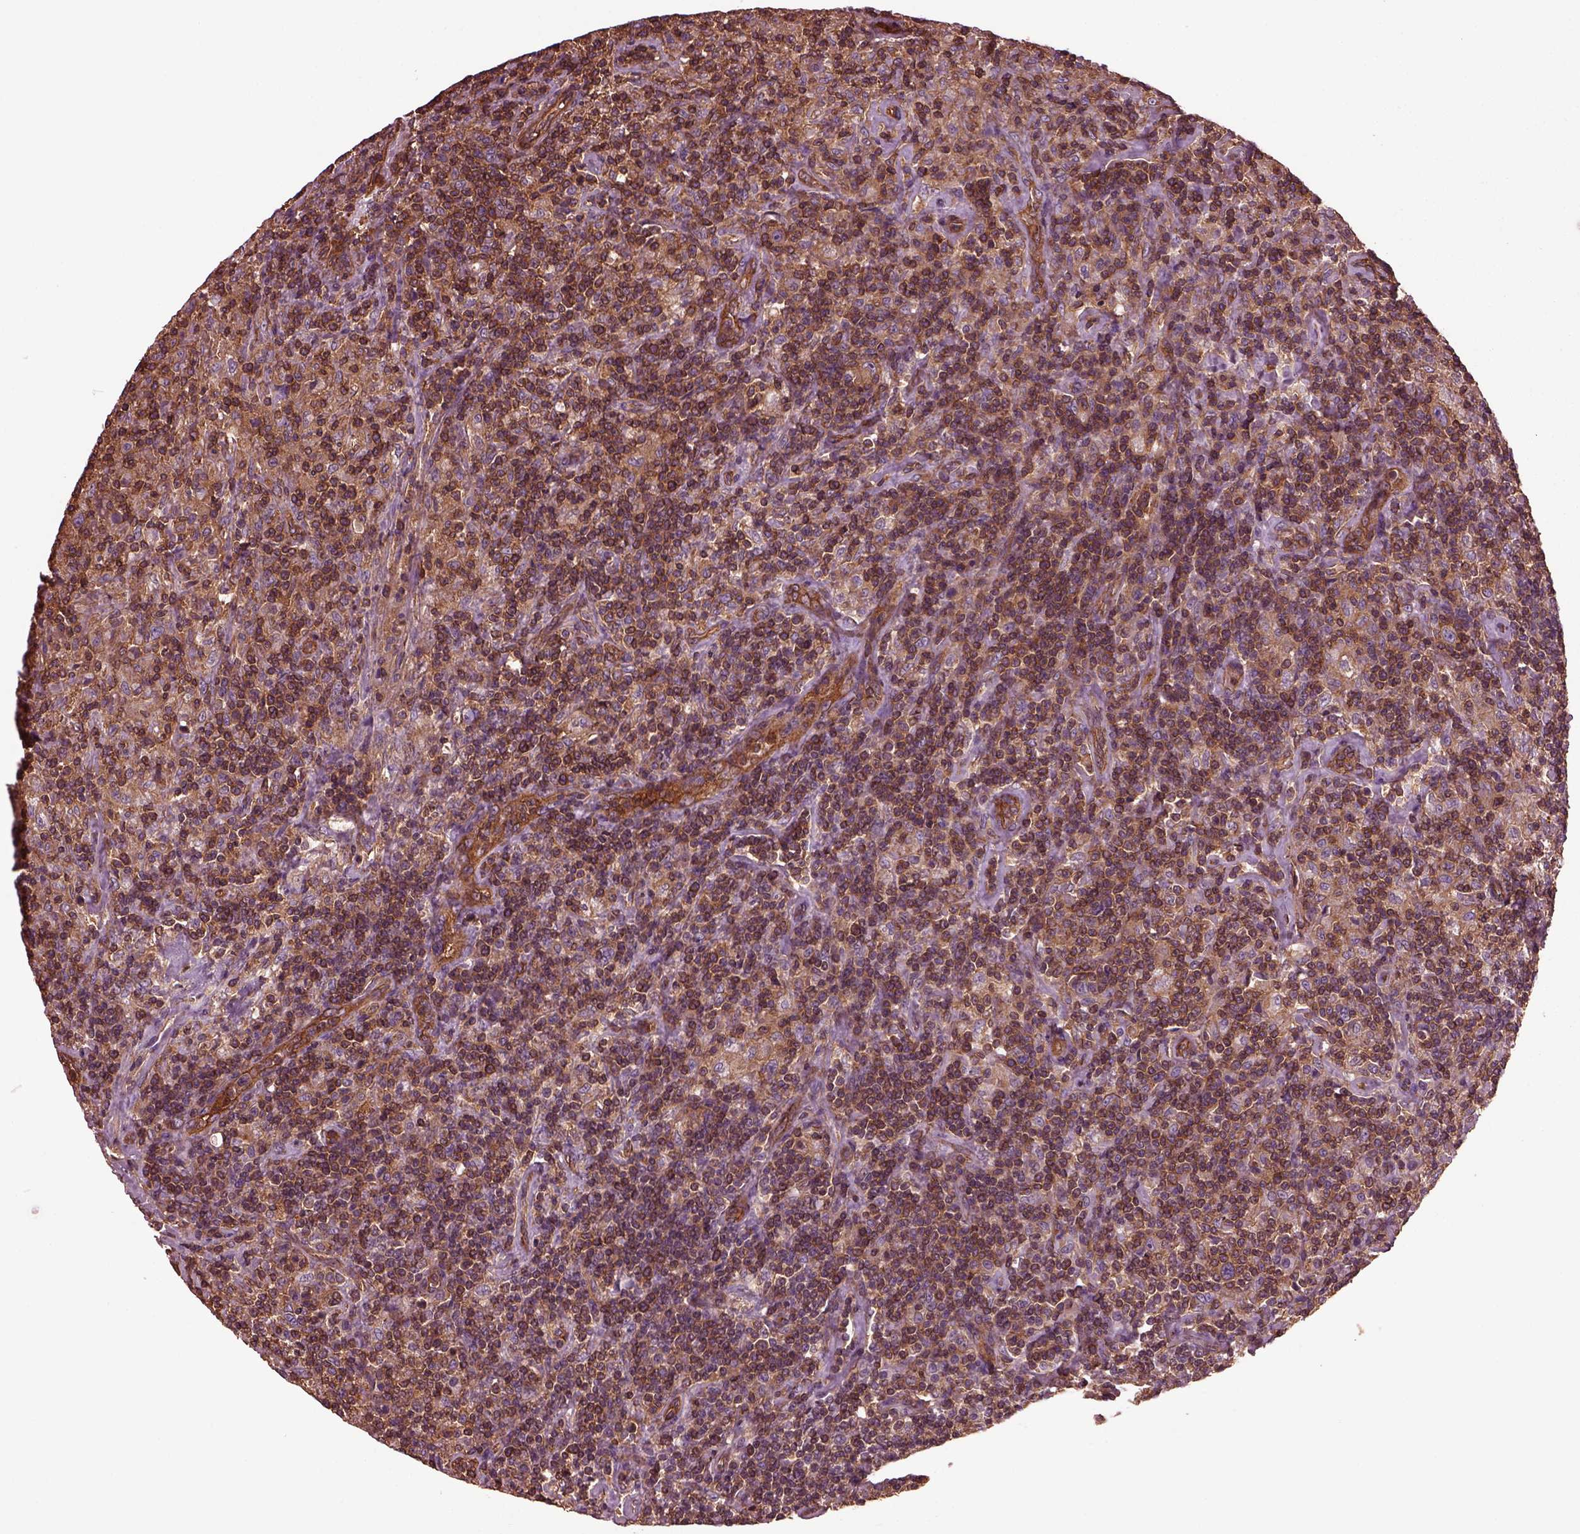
{"staining": {"intensity": "moderate", "quantity": ">75%", "location": "cytoplasmic/membranous"}, "tissue": "lymphoma", "cell_type": "Tumor cells", "image_type": "cancer", "snomed": [{"axis": "morphology", "description": "Hodgkin's disease, NOS"}, {"axis": "topography", "description": "Lymph node"}], "caption": "Hodgkin's disease tissue shows moderate cytoplasmic/membranous staining in approximately >75% of tumor cells, visualized by immunohistochemistry.", "gene": "MYL6", "patient": {"sex": "male", "age": 70}}